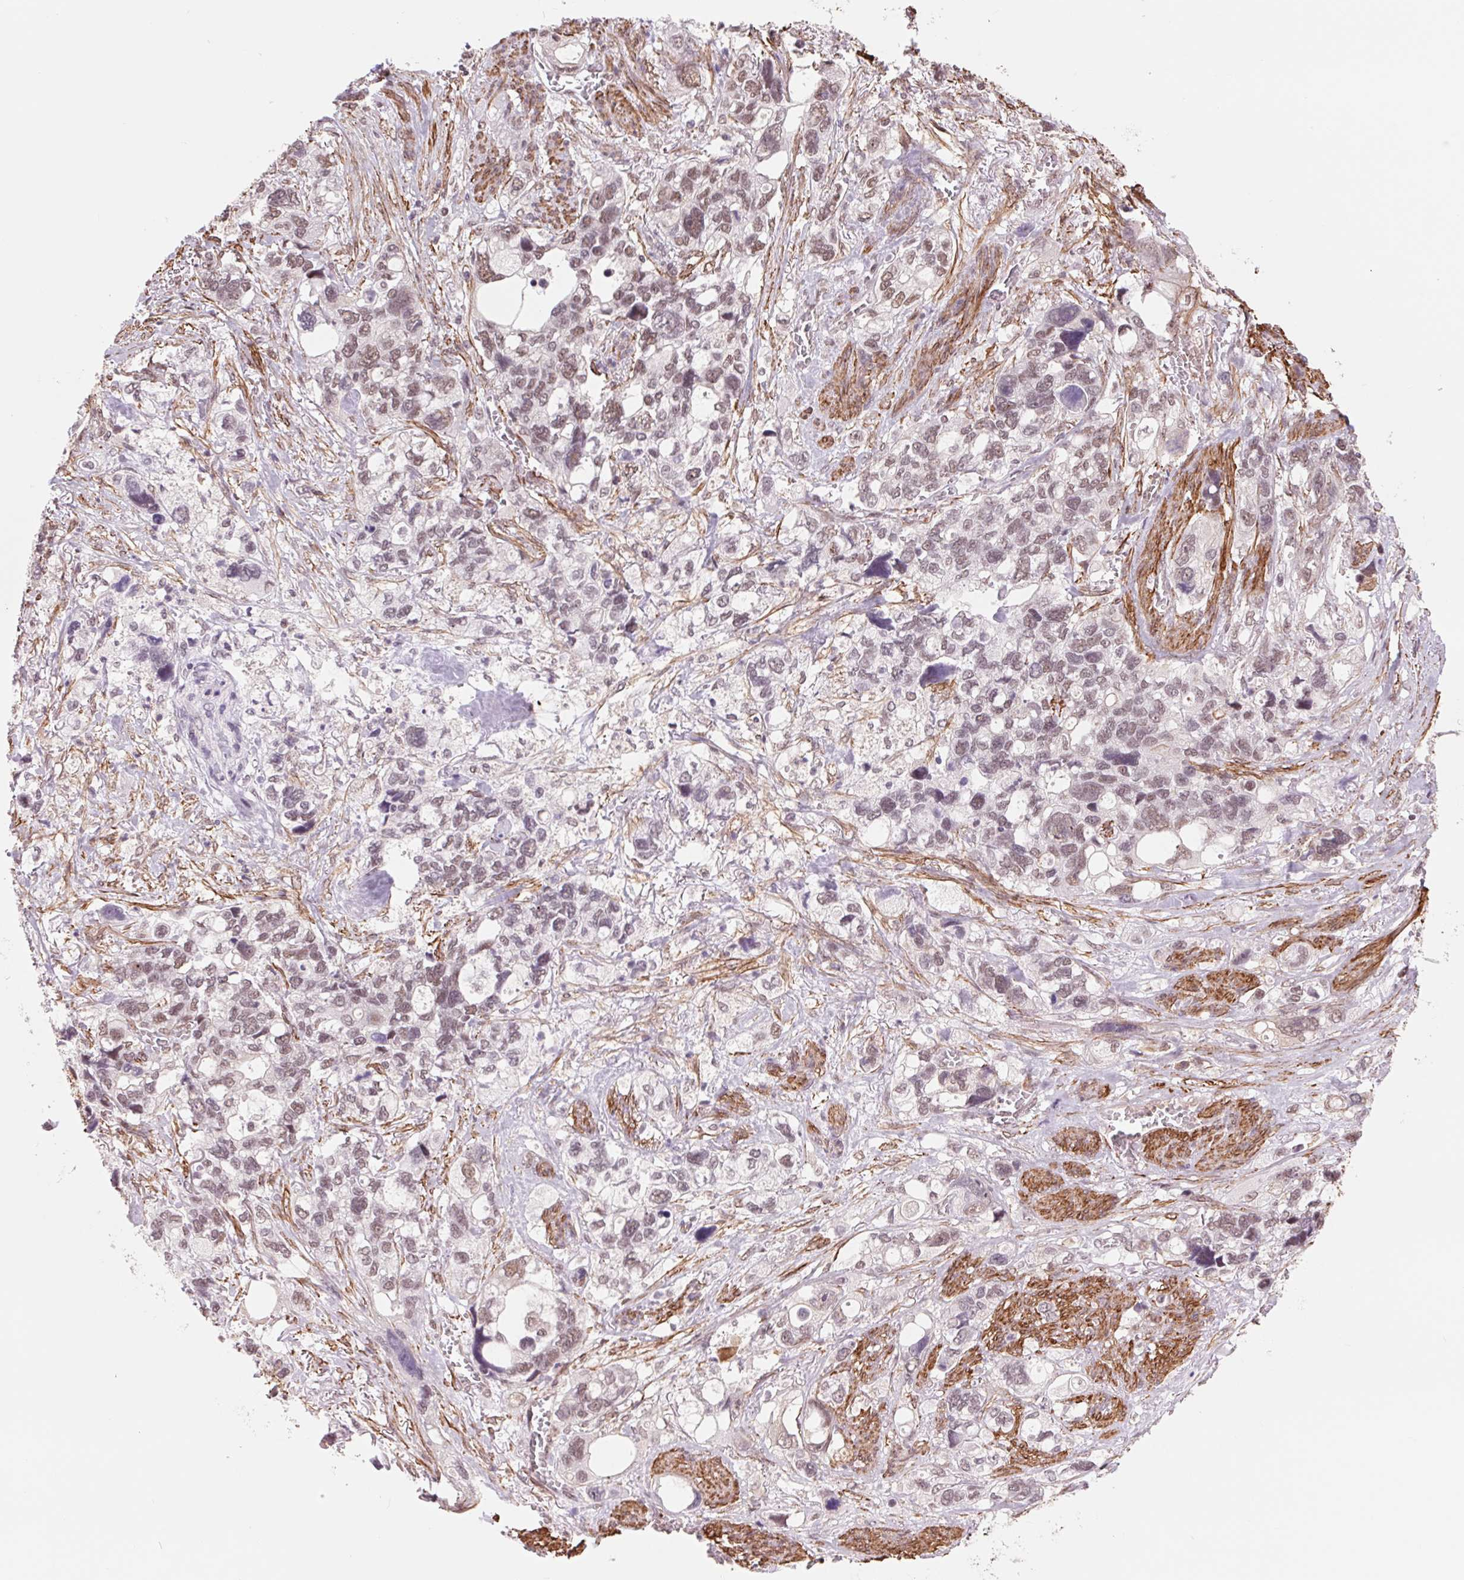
{"staining": {"intensity": "weak", "quantity": ">75%", "location": "nuclear"}, "tissue": "stomach cancer", "cell_type": "Tumor cells", "image_type": "cancer", "snomed": [{"axis": "morphology", "description": "Adenocarcinoma, NOS"}, {"axis": "topography", "description": "Stomach, upper"}], "caption": "Tumor cells exhibit low levels of weak nuclear positivity in about >75% of cells in human adenocarcinoma (stomach).", "gene": "BCAT1", "patient": {"sex": "female", "age": 81}}